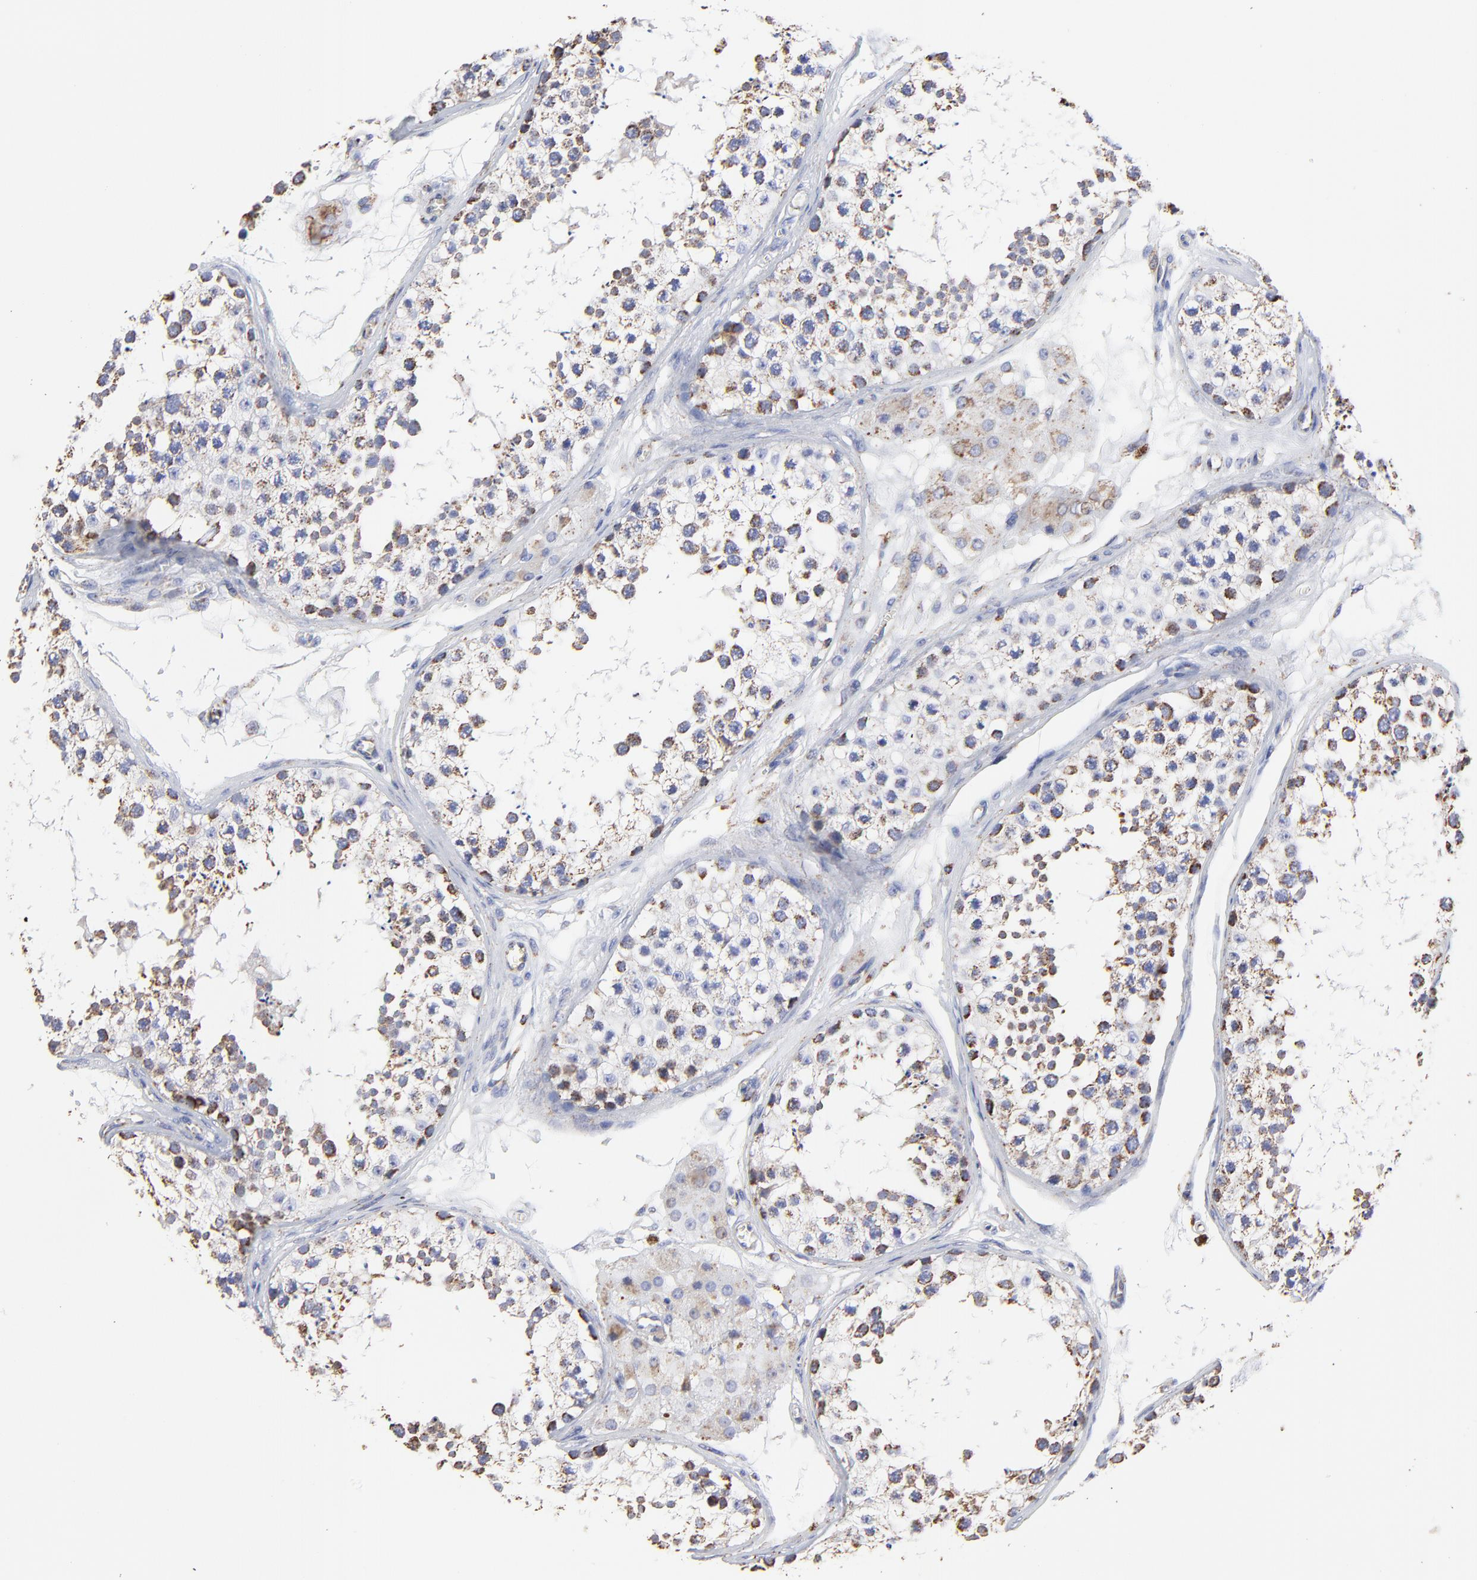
{"staining": {"intensity": "moderate", "quantity": "25%-75%", "location": "cytoplasmic/membranous"}, "tissue": "testis", "cell_type": "Cells in seminiferous ducts", "image_type": "normal", "snomed": [{"axis": "morphology", "description": "Normal tissue, NOS"}, {"axis": "topography", "description": "Testis"}], "caption": "Moderate cytoplasmic/membranous positivity is appreciated in approximately 25%-75% of cells in seminiferous ducts in benign testis.", "gene": "PINK1", "patient": {"sex": "male", "age": 57}}